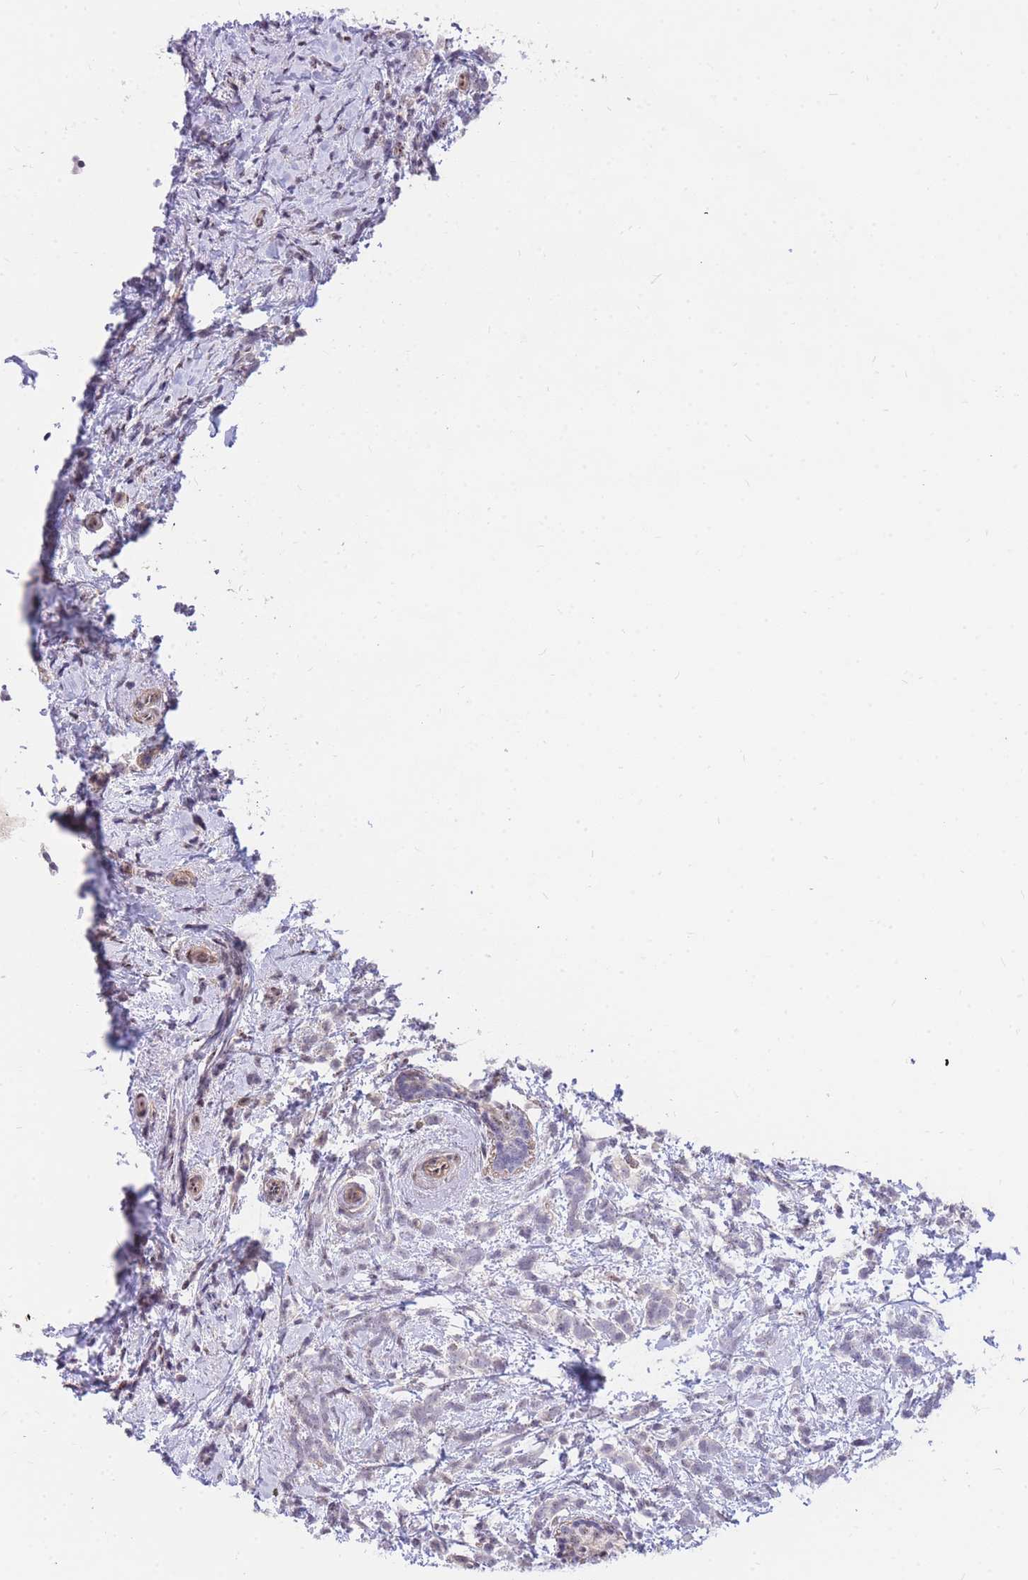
{"staining": {"intensity": "negative", "quantity": "none", "location": "none"}, "tissue": "breast cancer", "cell_type": "Tumor cells", "image_type": "cancer", "snomed": [{"axis": "morphology", "description": "Lobular carcinoma"}, {"axis": "topography", "description": "Breast"}], "caption": "Photomicrograph shows no significant protein staining in tumor cells of breast cancer.", "gene": "TLE2", "patient": {"sex": "female", "age": 58}}